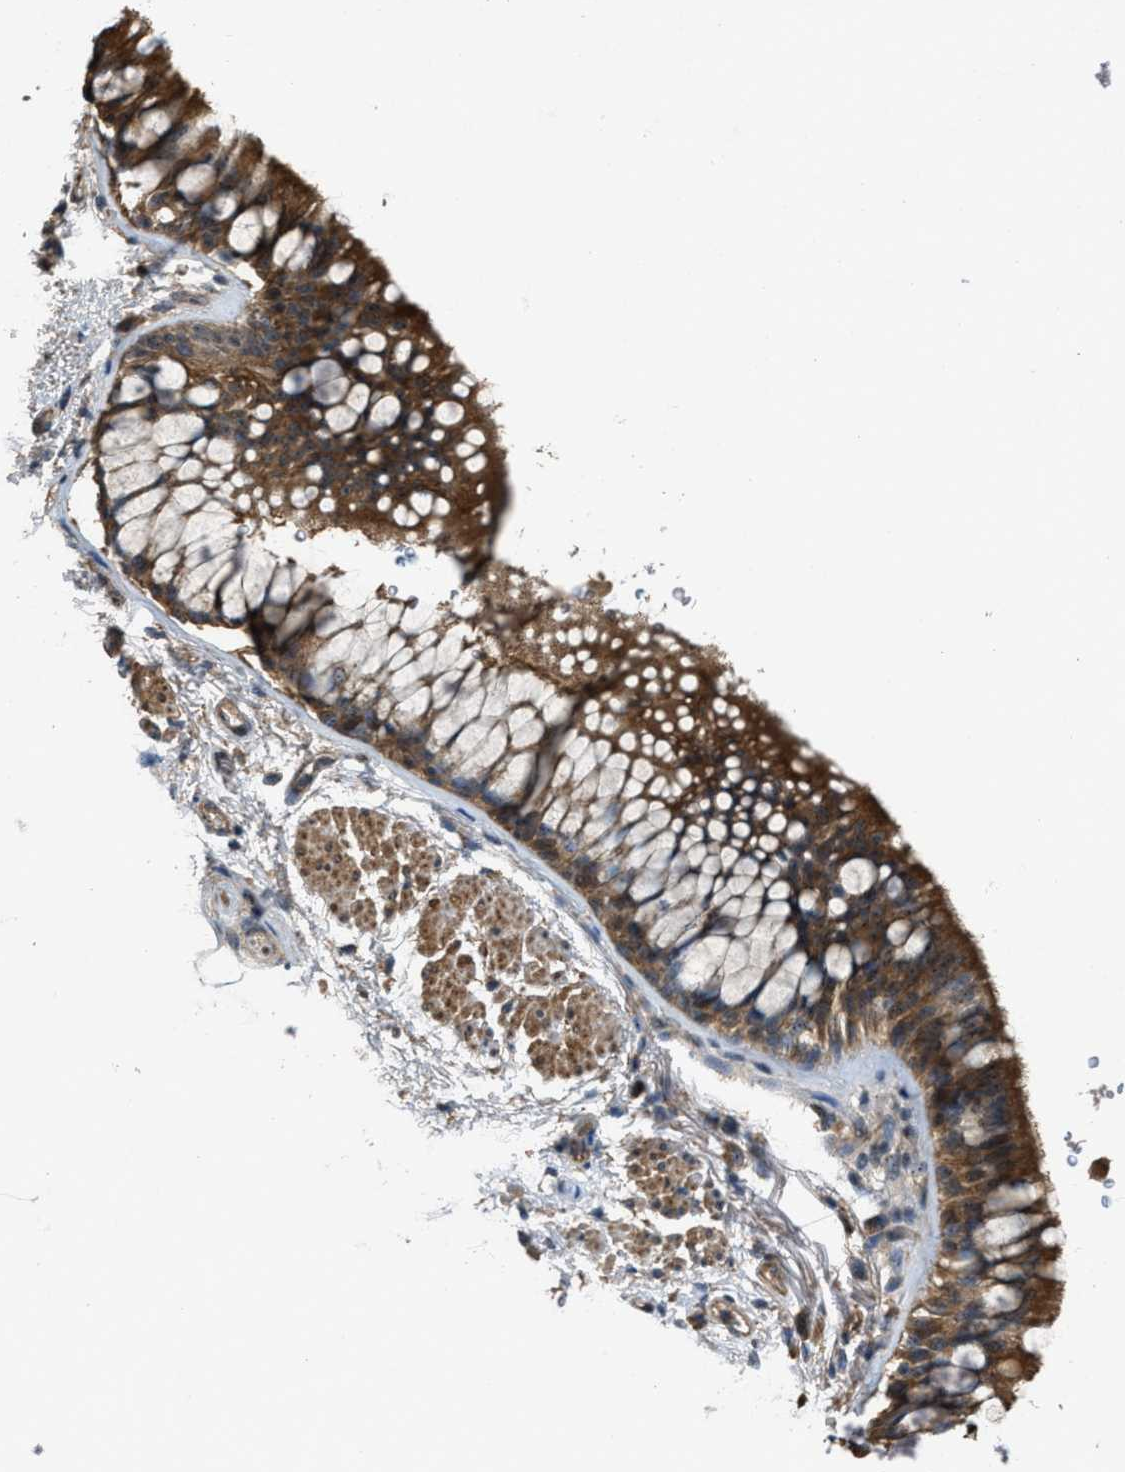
{"staining": {"intensity": "moderate", "quantity": ">75%", "location": "cytoplasmic/membranous"}, "tissue": "bronchus", "cell_type": "Respiratory epithelial cells", "image_type": "normal", "snomed": [{"axis": "morphology", "description": "Normal tissue, NOS"}, {"axis": "topography", "description": "Cartilage tissue"}, {"axis": "topography", "description": "Bronchus"}], "caption": "Immunohistochemical staining of normal human bronchus reveals >75% levels of moderate cytoplasmic/membranous protein positivity in about >75% of respiratory epithelial cells.", "gene": "PDP2", "patient": {"sex": "female", "age": 53}}